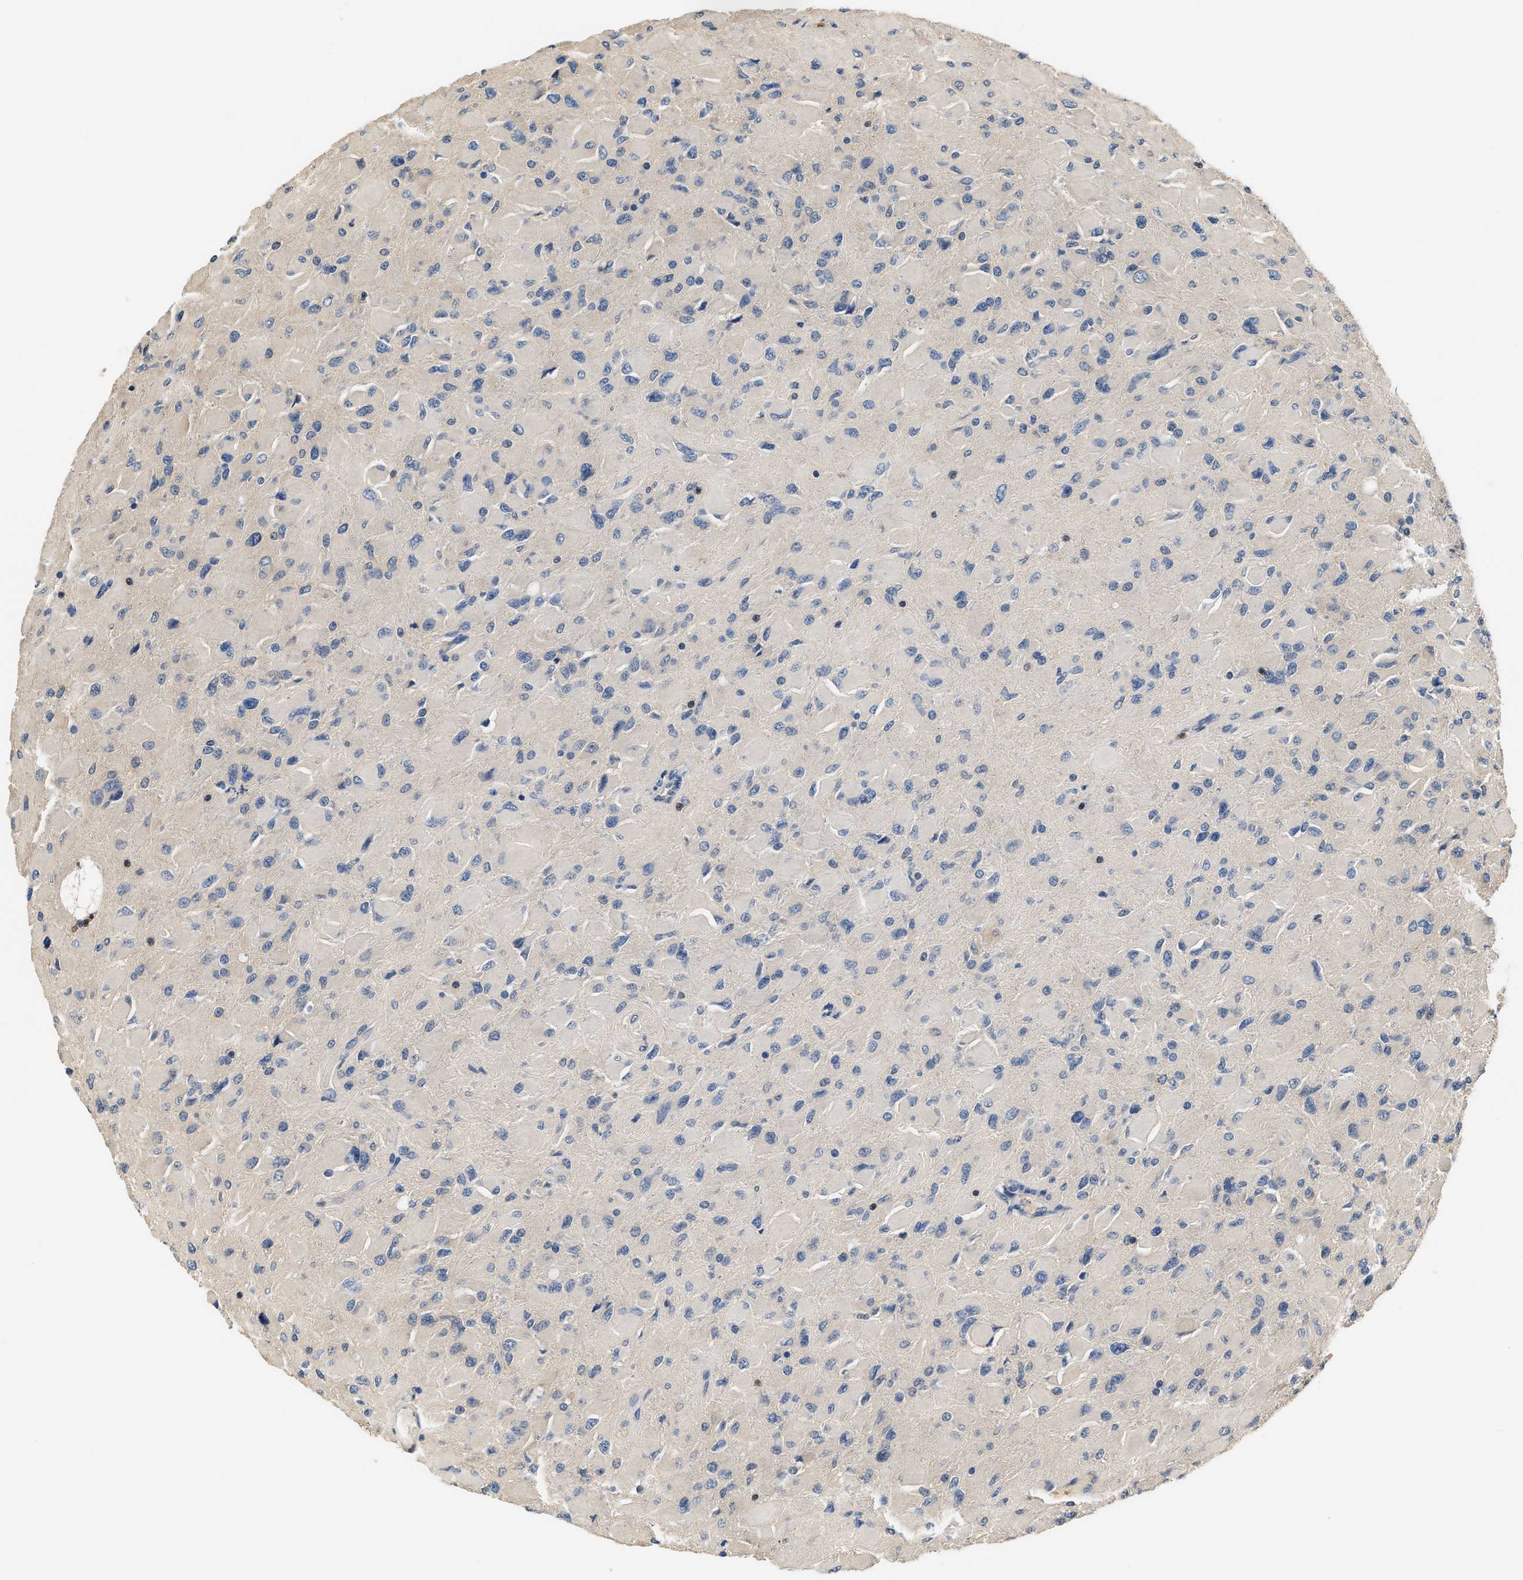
{"staining": {"intensity": "negative", "quantity": "none", "location": "none"}, "tissue": "glioma", "cell_type": "Tumor cells", "image_type": "cancer", "snomed": [{"axis": "morphology", "description": "Glioma, malignant, High grade"}, {"axis": "topography", "description": "Cerebral cortex"}], "caption": "Immunohistochemical staining of glioma reveals no significant positivity in tumor cells.", "gene": "GPI", "patient": {"sex": "female", "age": 36}}